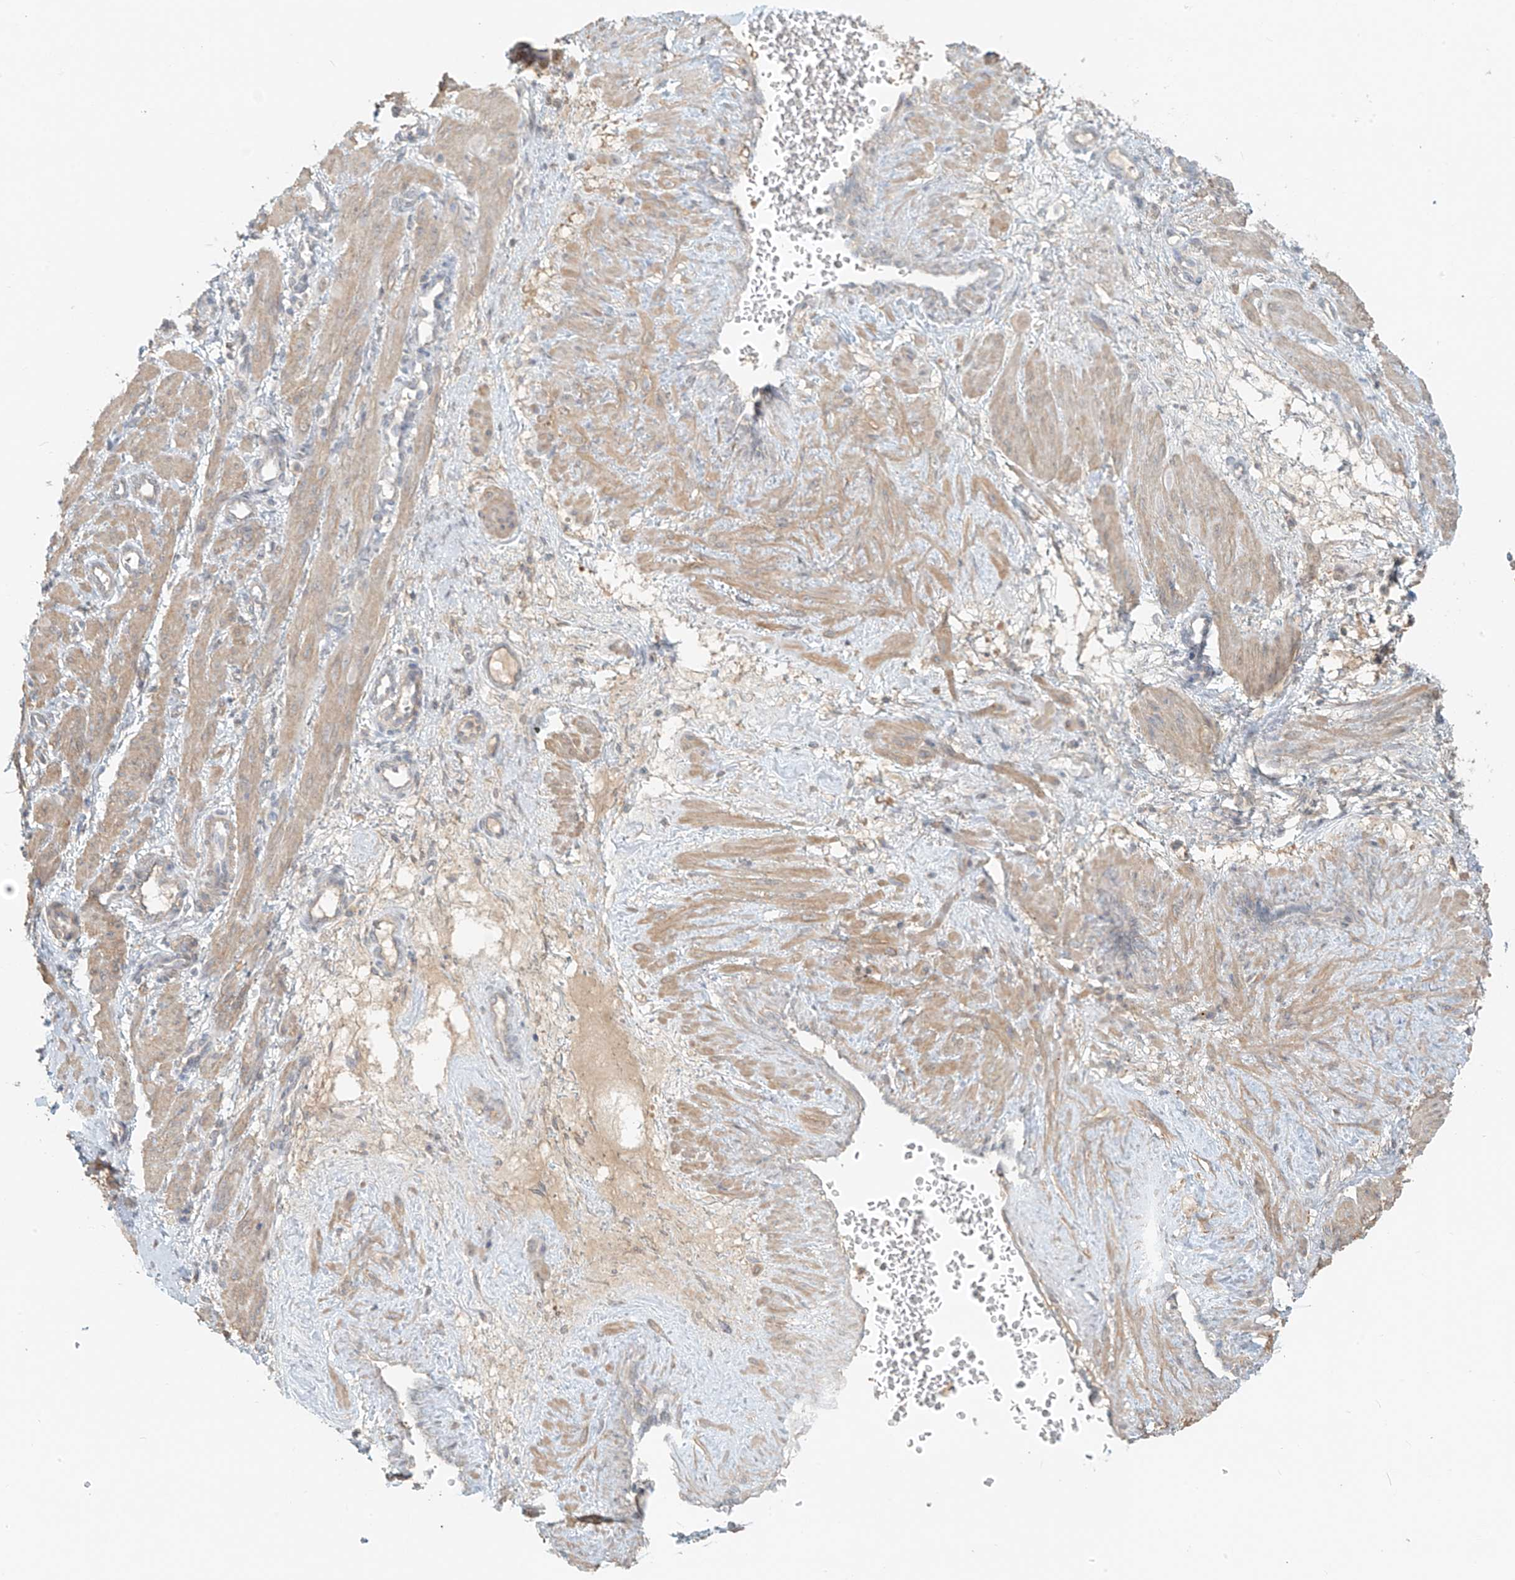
{"staining": {"intensity": "moderate", "quantity": ">75%", "location": "cytoplasmic/membranous"}, "tissue": "smooth muscle", "cell_type": "Smooth muscle cells", "image_type": "normal", "snomed": [{"axis": "morphology", "description": "Normal tissue, NOS"}, {"axis": "topography", "description": "Endometrium"}], "caption": "About >75% of smooth muscle cells in normal smooth muscle reveal moderate cytoplasmic/membranous protein expression as visualized by brown immunohistochemical staining.", "gene": "ABCD1", "patient": {"sex": "female", "age": 33}}